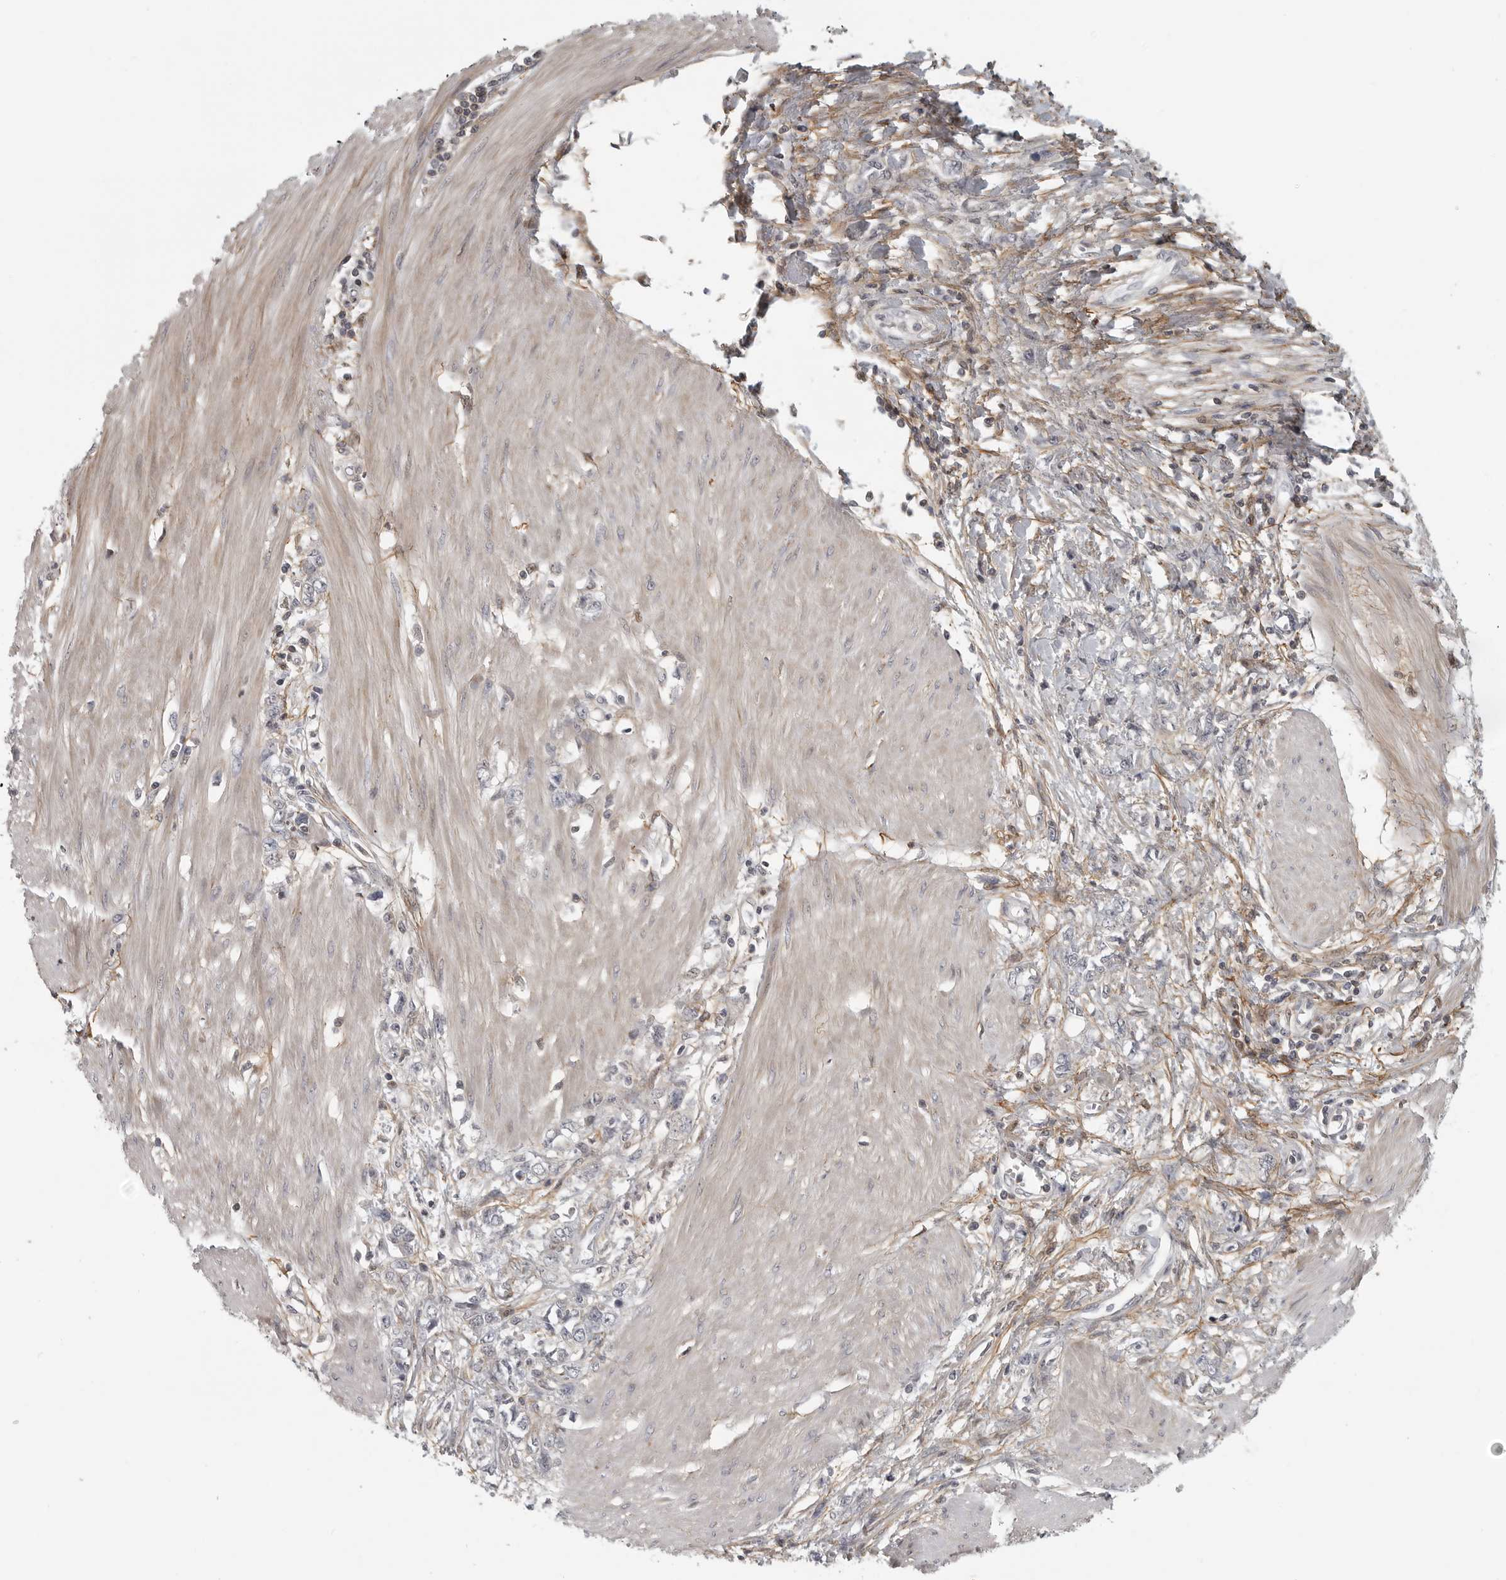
{"staining": {"intensity": "negative", "quantity": "none", "location": "none"}, "tissue": "stomach cancer", "cell_type": "Tumor cells", "image_type": "cancer", "snomed": [{"axis": "morphology", "description": "Adenocarcinoma, NOS"}, {"axis": "topography", "description": "Stomach"}], "caption": "This histopathology image is of adenocarcinoma (stomach) stained with IHC to label a protein in brown with the nuclei are counter-stained blue. There is no expression in tumor cells. The staining is performed using DAB brown chromogen with nuclei counter-stained in using hematoxylin.", "gene": "UROD", "patient": {"sex": "female", "age": 76}}